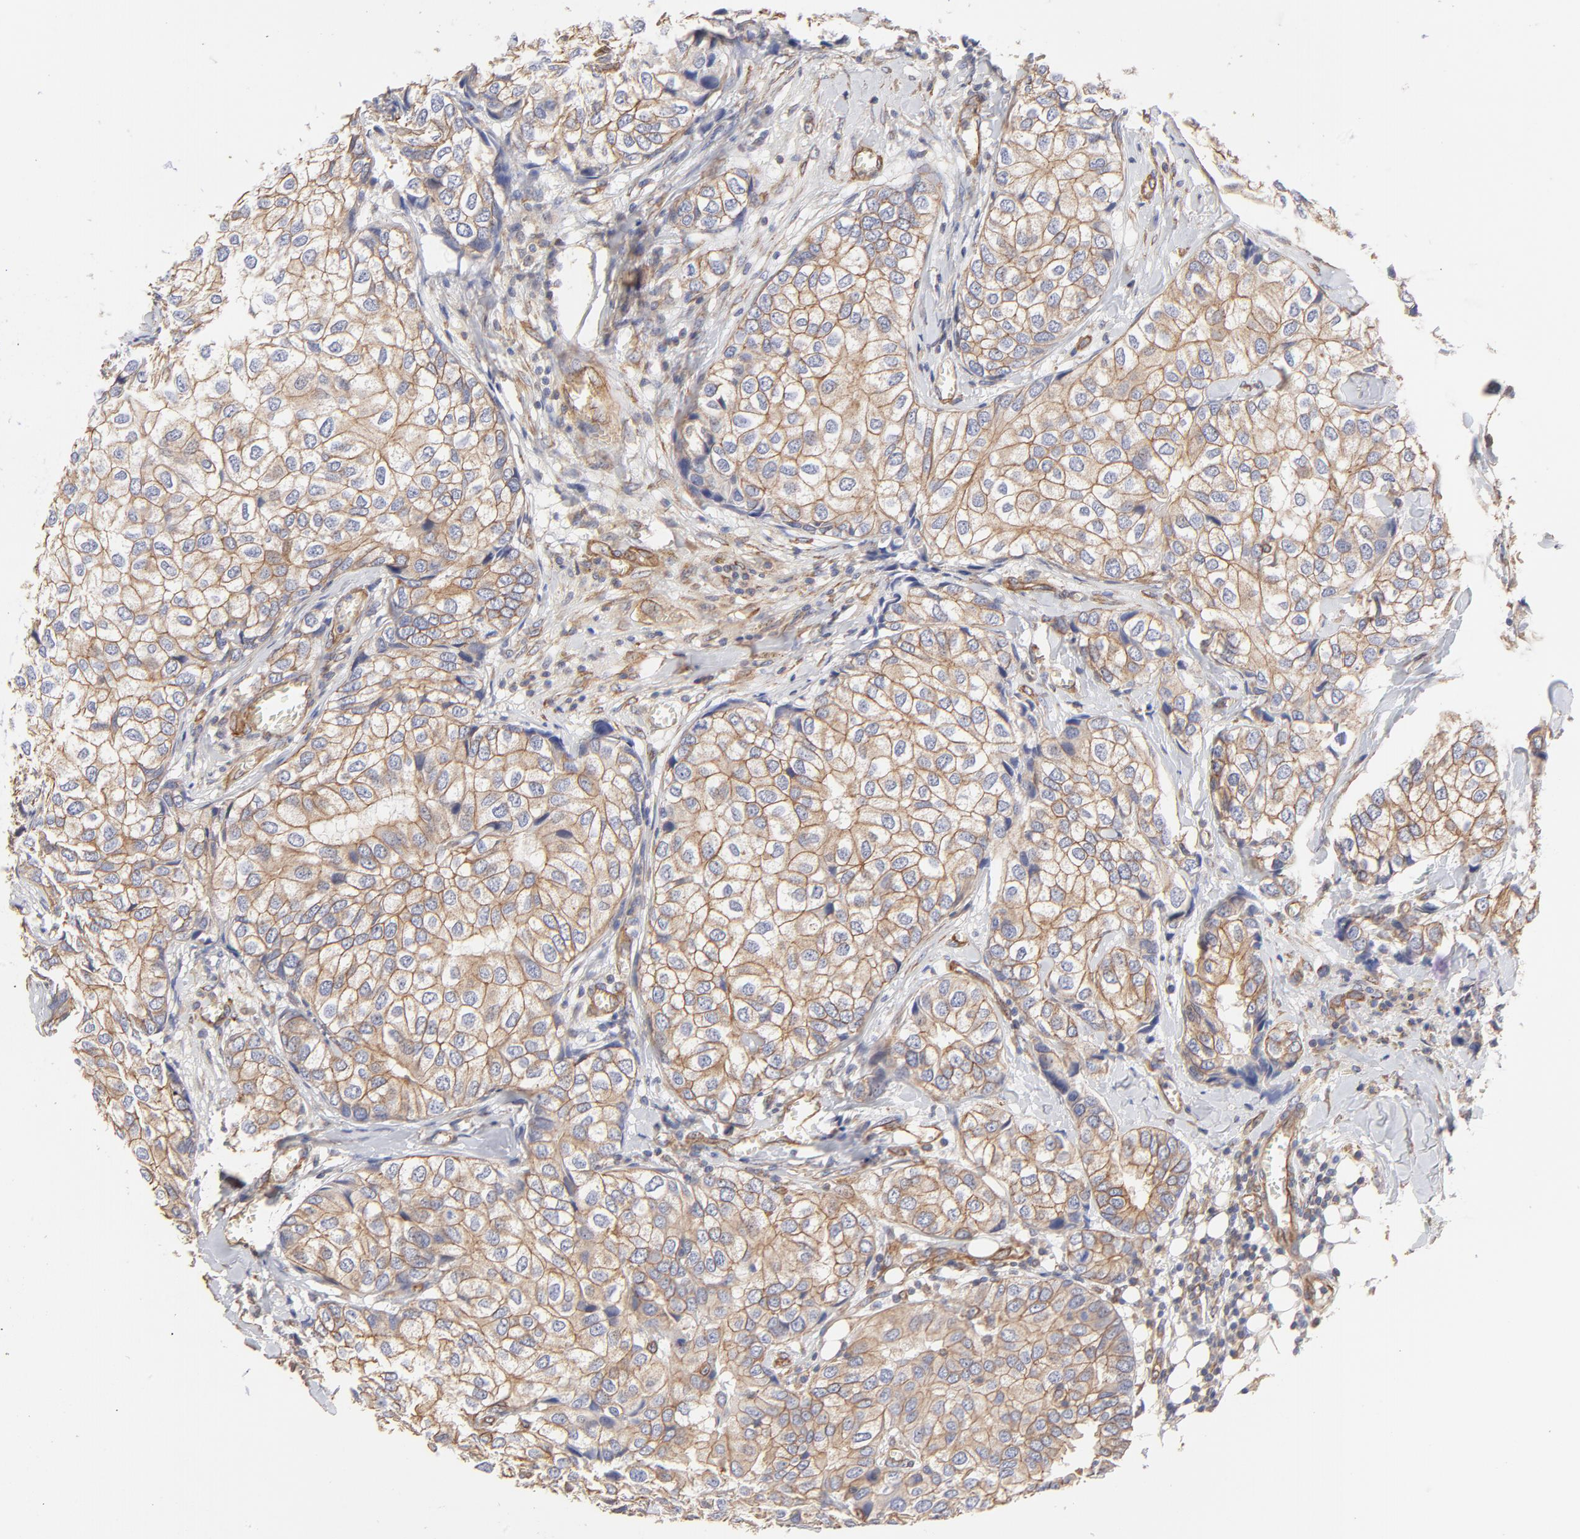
{"staining": {"intensity": "moderate", "quantity": ">75%", "location": "cytoplasmic/membranous"}, "tissue": "breast cancer", "cell_type": "Tumor cells", "image_type": "cancer", "snomed": [{"axis": "morphology", "description": "Duct carcinoma"}, {"axis": "topography", "description": "Breast"}], "caption": "Intraductal carcinoma (breast) stained with IHC demonstrates moderate cytoplasmic/membranous positivity in approximately >75% of tumor cells.", "gene": "LRCH2", "patient": {"sex": "female", "age": 68}}